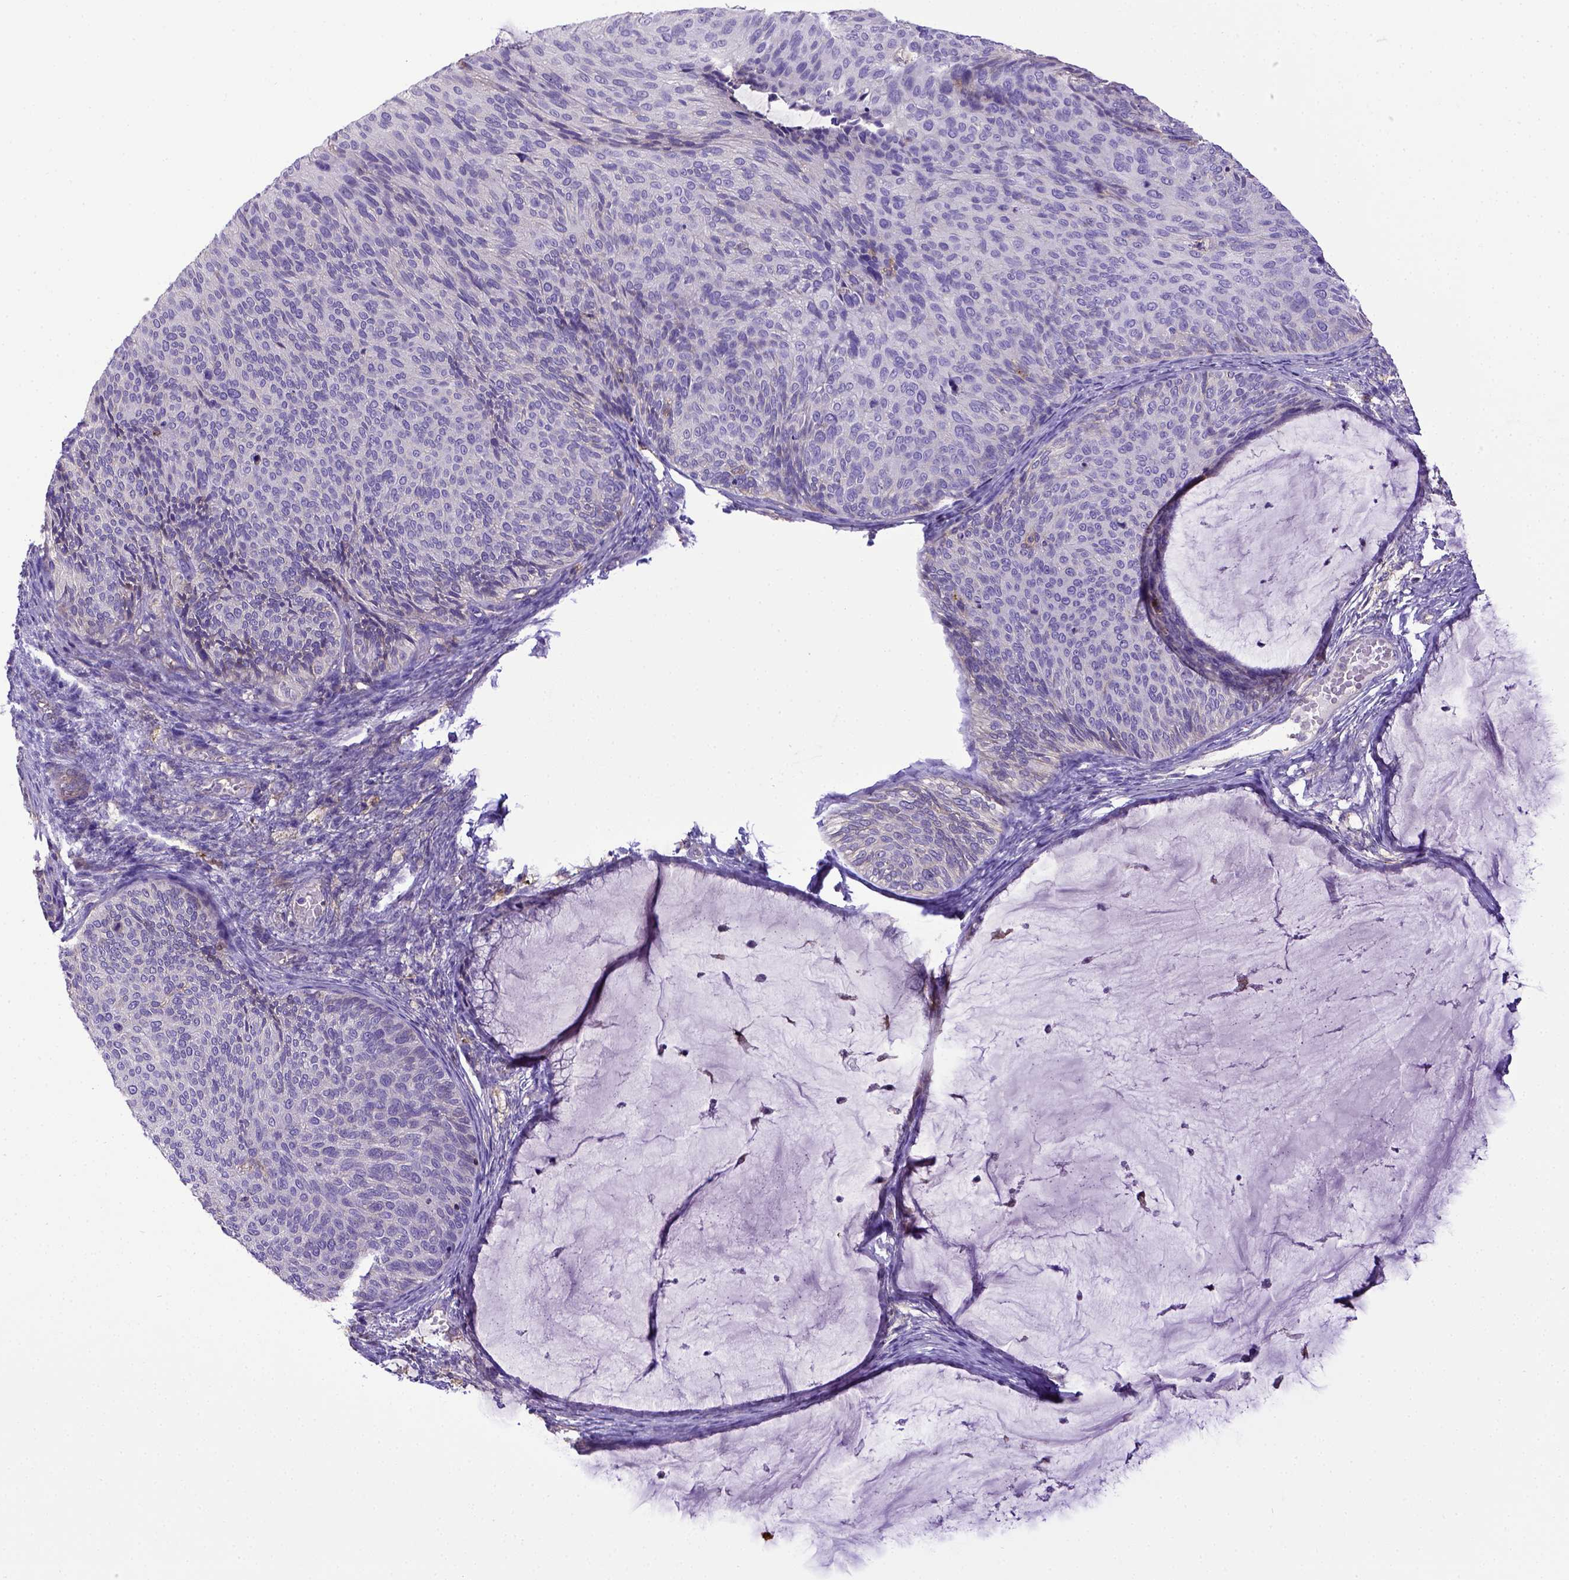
{"staining": {"intensity": "negative", "quantity": "none", "location": "none"}, "tissue": "cervical cancer", "cell_type": "Tumor cells", "image_type": "cancer", "snomed": [{"axis": "morphology", "description": "Squamous cell carcinoma, NOS"}, {"axis": "topography", "description": "Cervix"}], "caption": "Tumor cells show no significant protein expression in cervical cancer (squamous cell carcinoma). (DAB IHC visualized using brightfield microscopy, high magnification).", "gene": "CD40", "patient": {"sex": "female", "age": 36}}